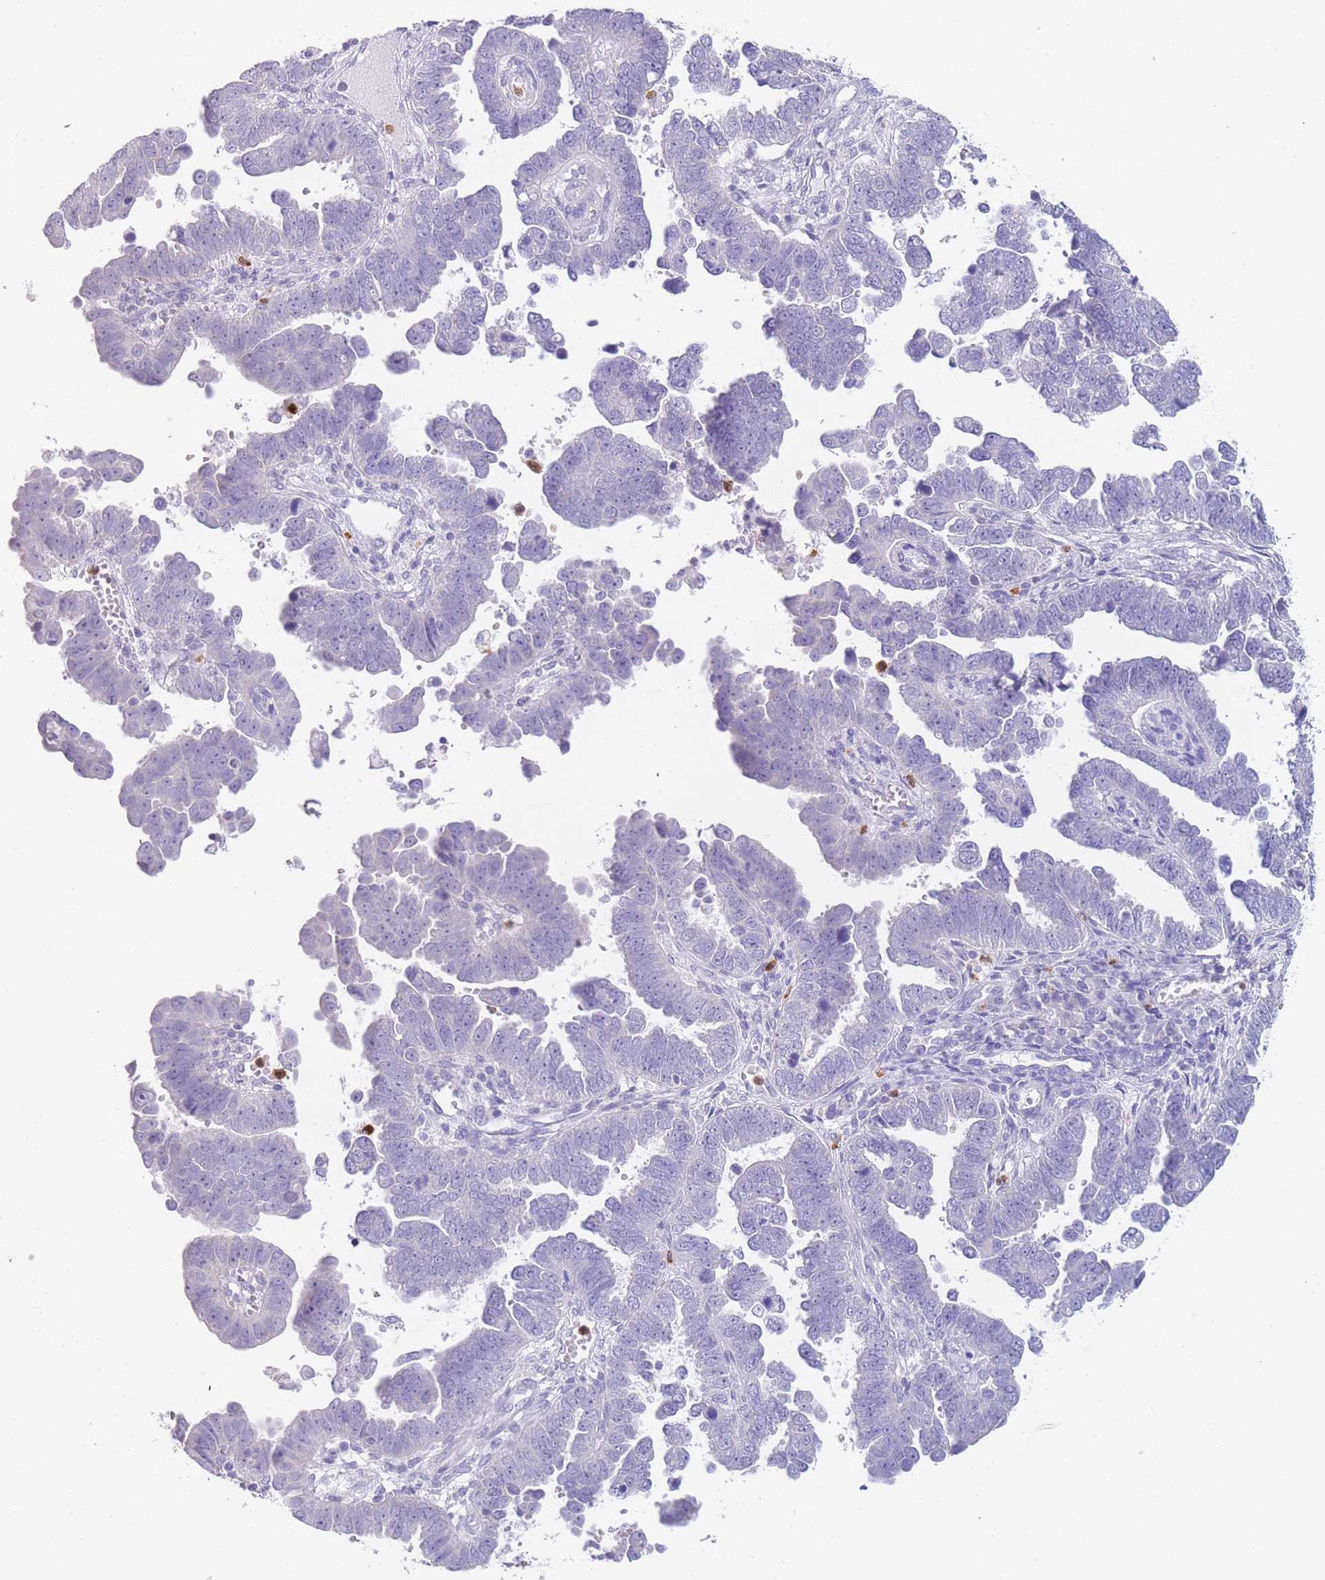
{"staining": {"intensity": "negative", "quantity": "none", "location": "none"}, "tissue": "endometrial cancer", "cell_type": "Tumor cells", "image_type": "cancer", "snomed": [{"axis": "morphology", "description": "Adenocarcinoma, NOS"}, {"axis": "topography", "description": "Endometrium"}], "caption": "Human endometrial adenocarcinoma stained for a protein using immunohistochemistry reveals no expression in tumor cells.", "gene": "ZNF627", "patient": {"sex": "female", "age": 75}}